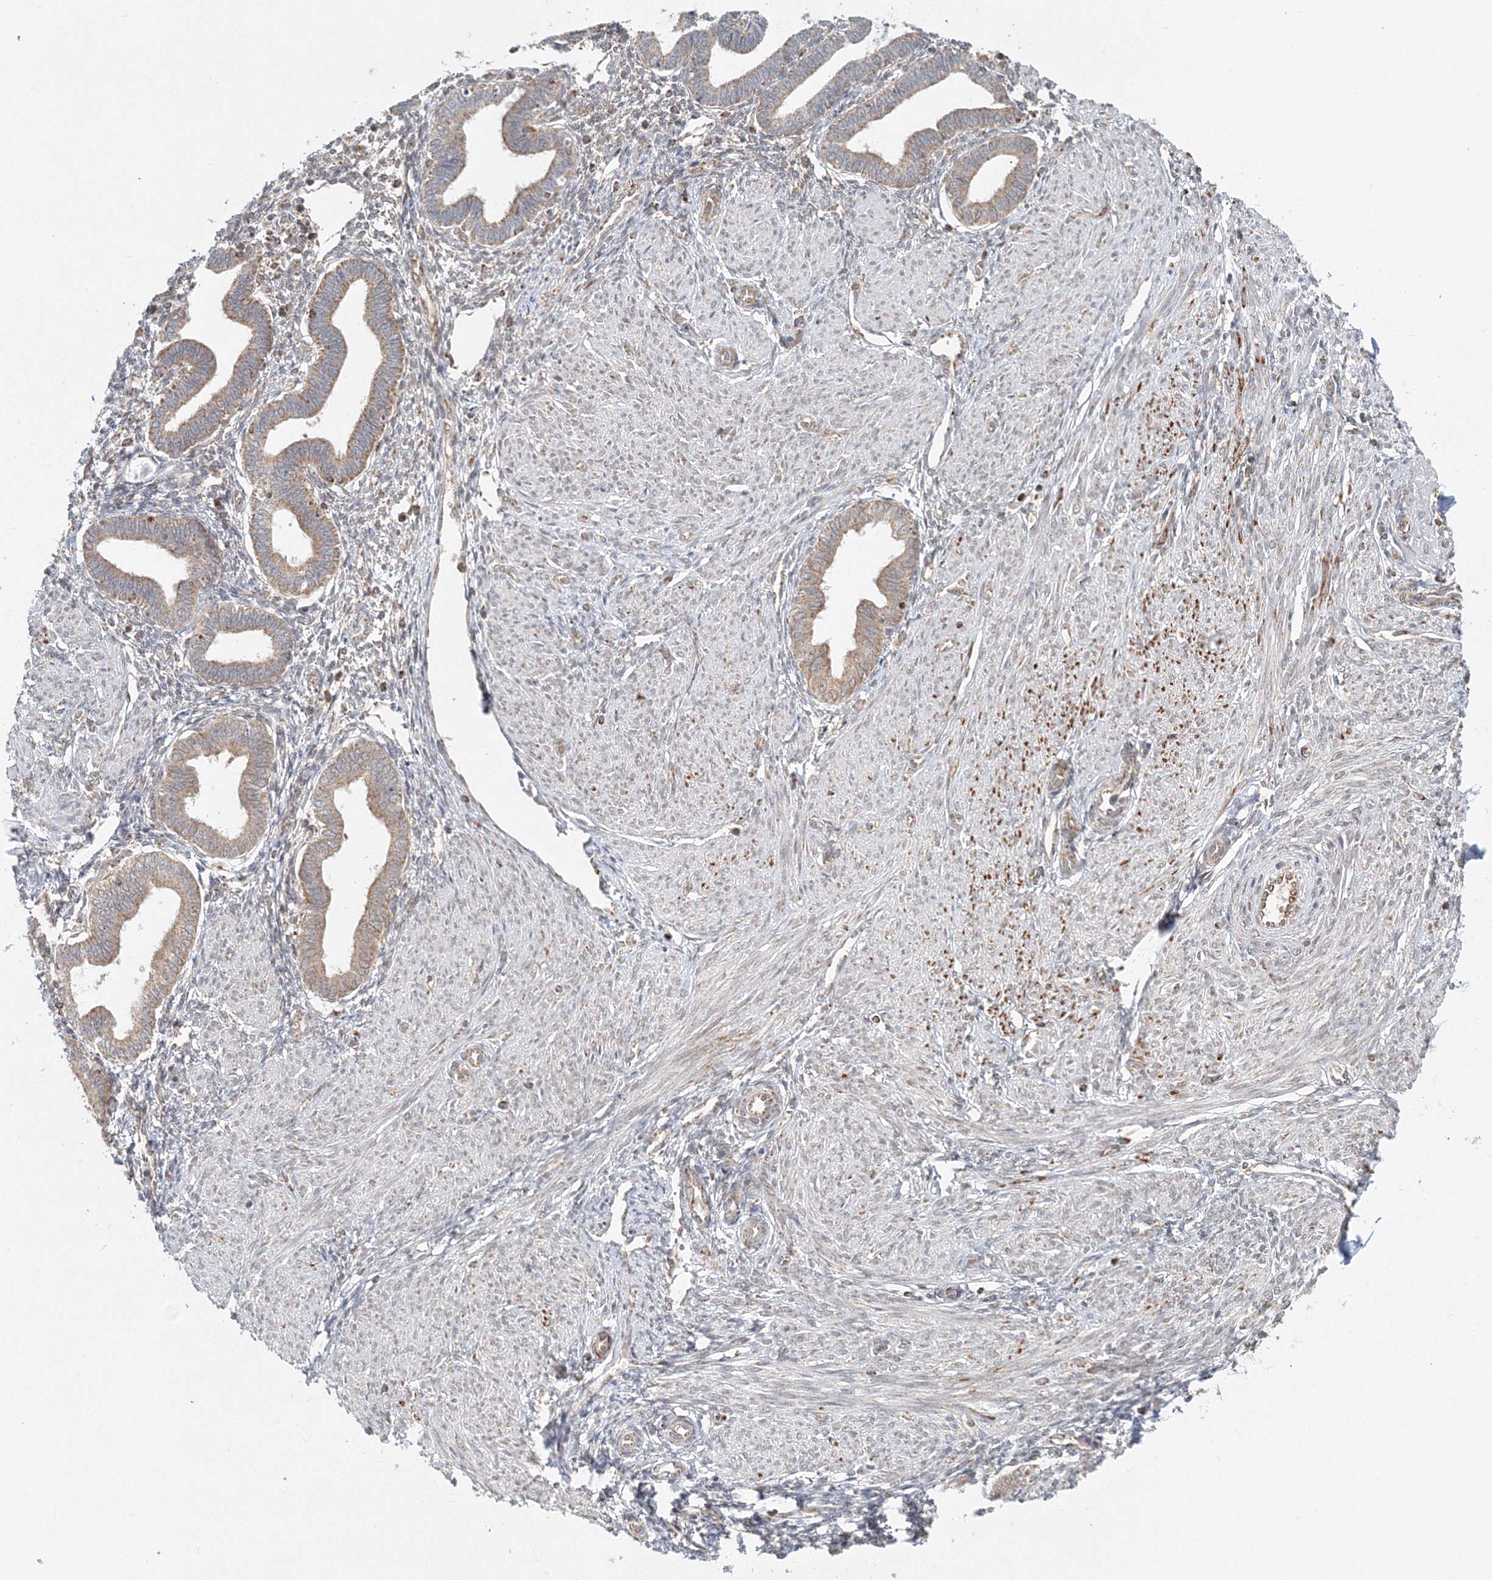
{"staining": {"intensity": "moderate", "quantity": "25%-75%", "location": "cytoplasmic/membranous"}, "tissue": "endometrium", "cell_type": "Cells in endometrial stroma", "image_type": "normal", "snomed": [{"axis": "morphology", "description": "Normal tissue, NOS"}, {"axis": "topography", "description": "Endometrium"}], "caption": "Immunohistochemical staining of normal endometrium reveals moderate cytoplasmic/membranous protein expression in about 25%-75% of cells in endometrial stroma.", "gene": "PSMD6", "patient": {"sex": "female", "age": 53}}